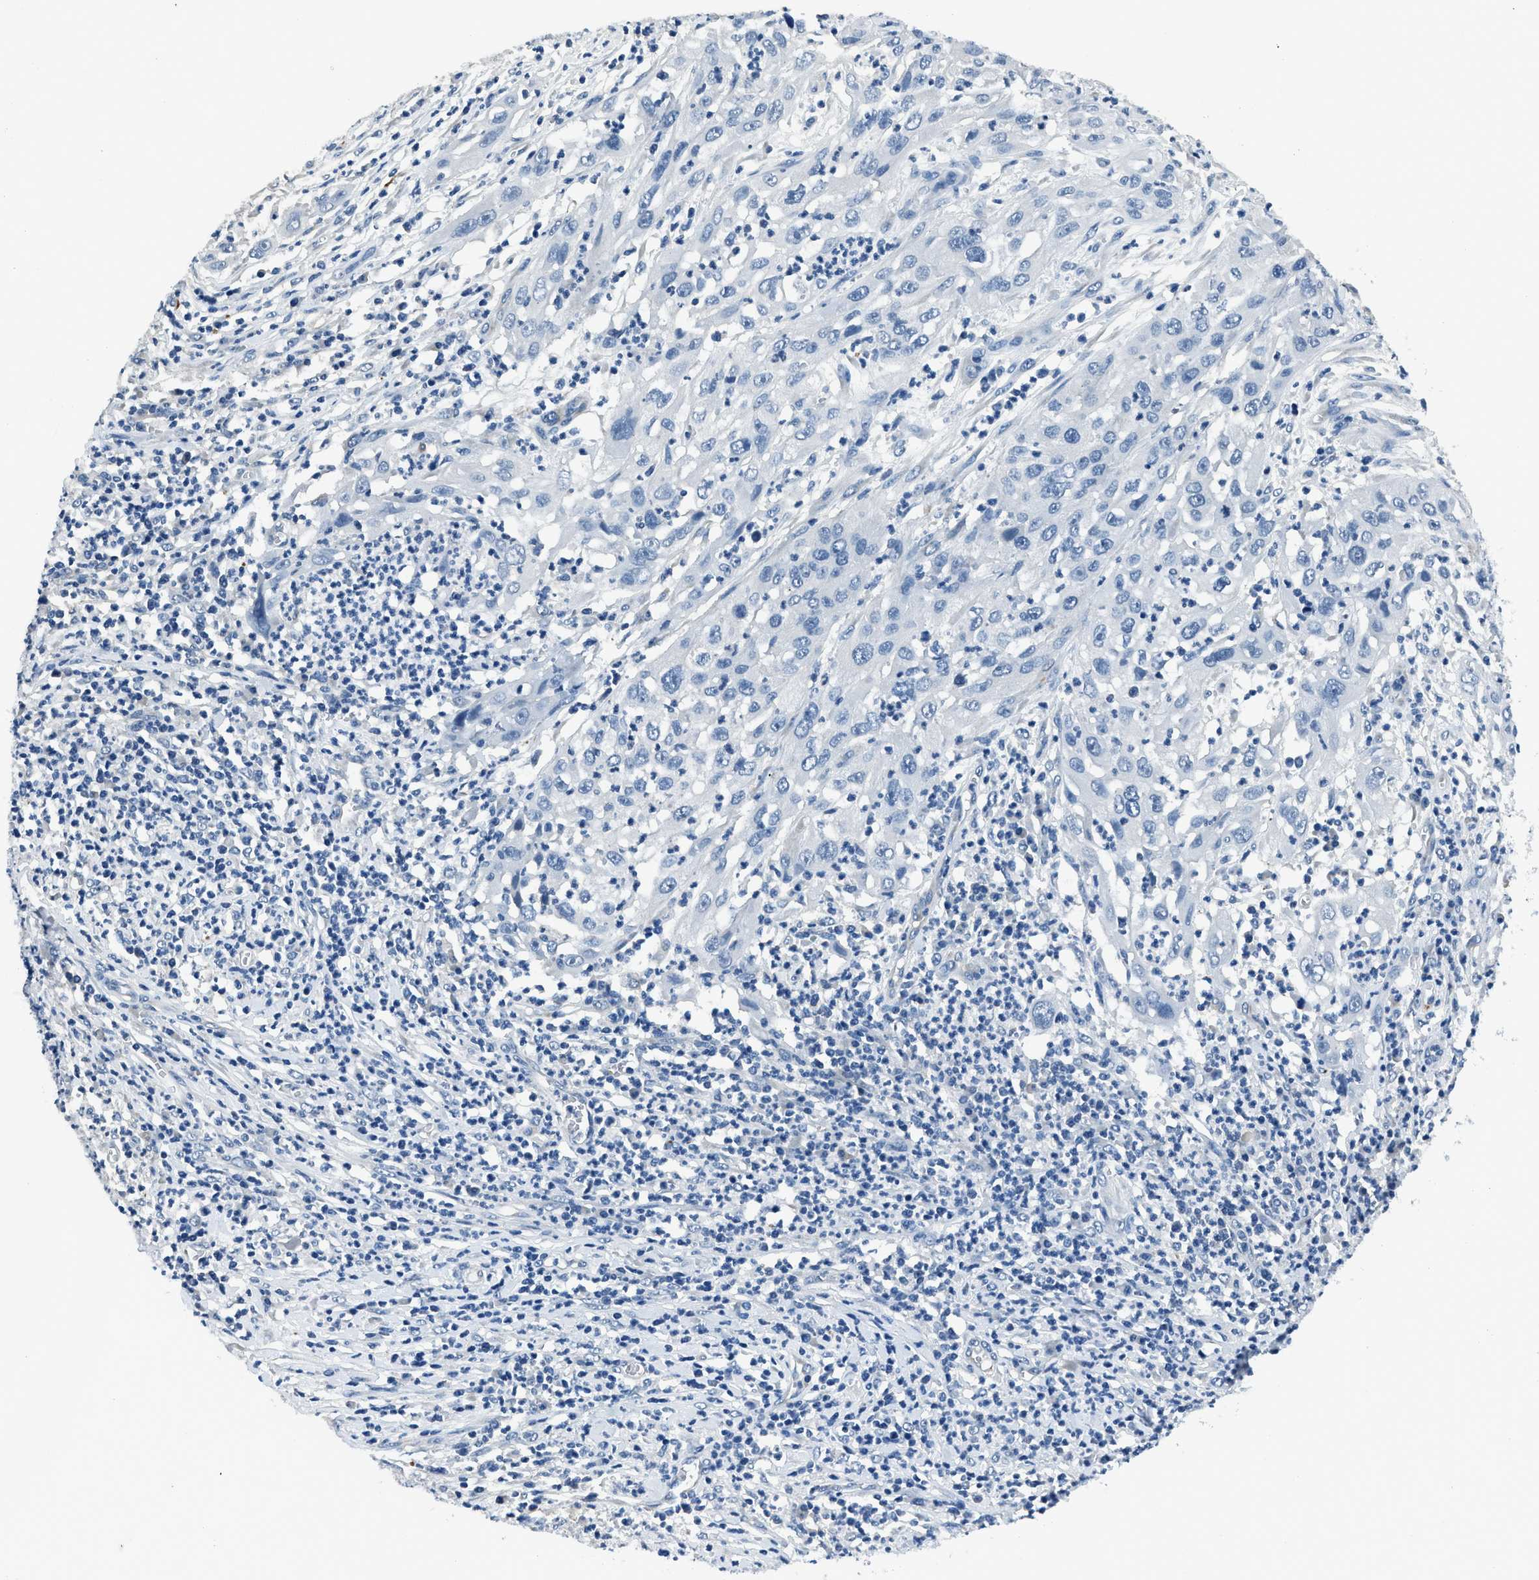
{"staining": {"intensity": "negative", "quantity": "none", "location": "none"}, "tissue": "cervical cancer", "cell_type": "Tumor cells", "image_type": "cancer", "snomed": [{"axis": "morphology", "description": "Squamous cell carcinoma, NOS"}, {"axis": "topography", "description": "Cervix"}], "caption": "Cervical squamous cell carcinoma stained for a protein using IHC displays no expression tumor cells.", "gene": "GJA3", "patient": {"sex": "female", "age": 32}}